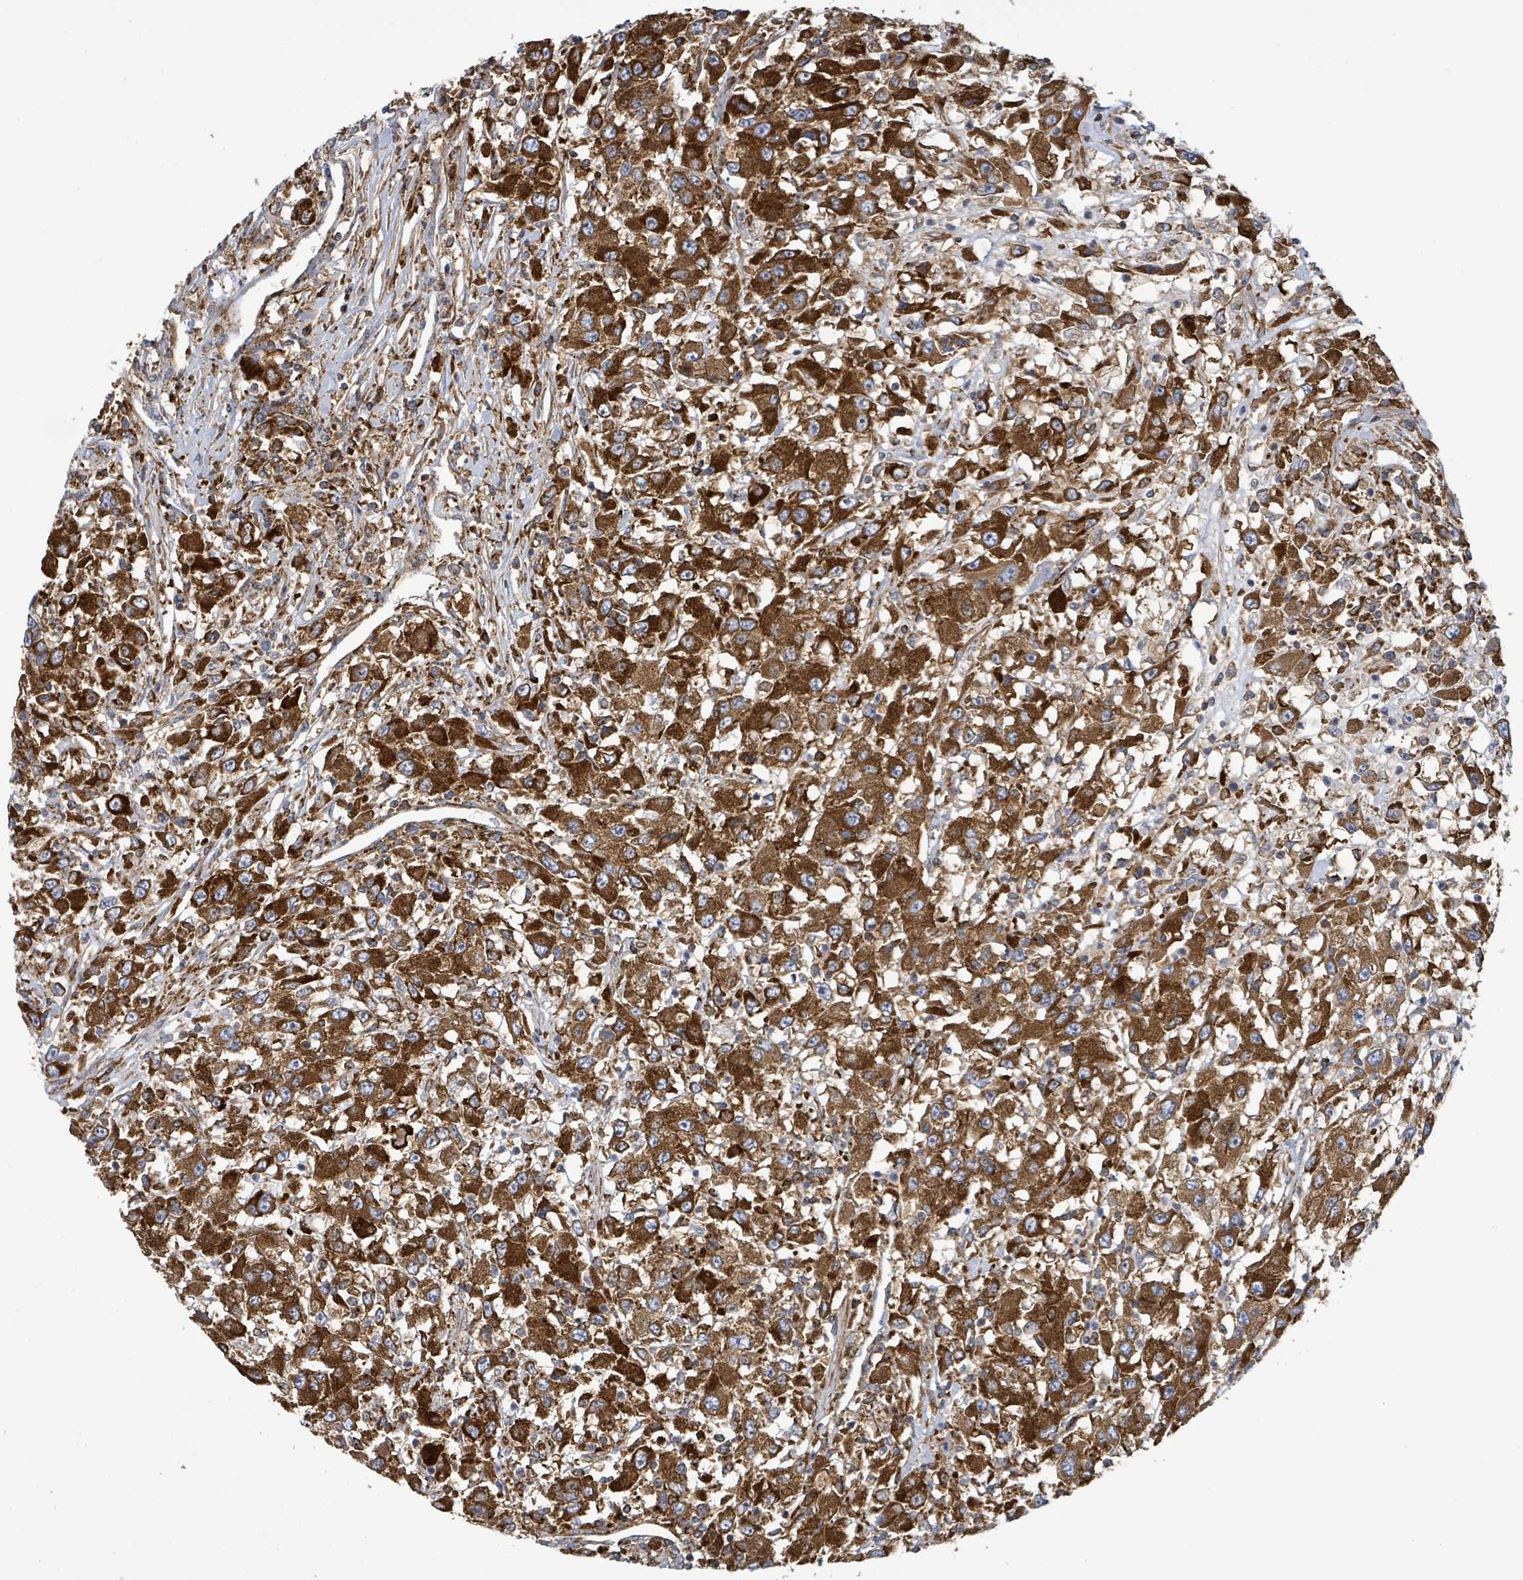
{"staining": {"intensity": "strong", "quantity": ">75%", "location": "cytoplasmic/membranous"}, "tissue": "renal cancer", "cell_type": "Tumor cells", "image_type": "cancer", "snomed": [{"axis": "morphology", "description": "Adenocarcinoma, NOS"}, {"axis": "topography", "description": "Kidney"}], "caption": "Protein staining demonstrates strong cytoplasmic/membranous positivity in approximately >75% of tumor cells in renal cancer. (Brightfield microscopy of DAB IHC at high magnification).", "gene": "EGFL7", "patient": {"sex": "female", "age": 67}}